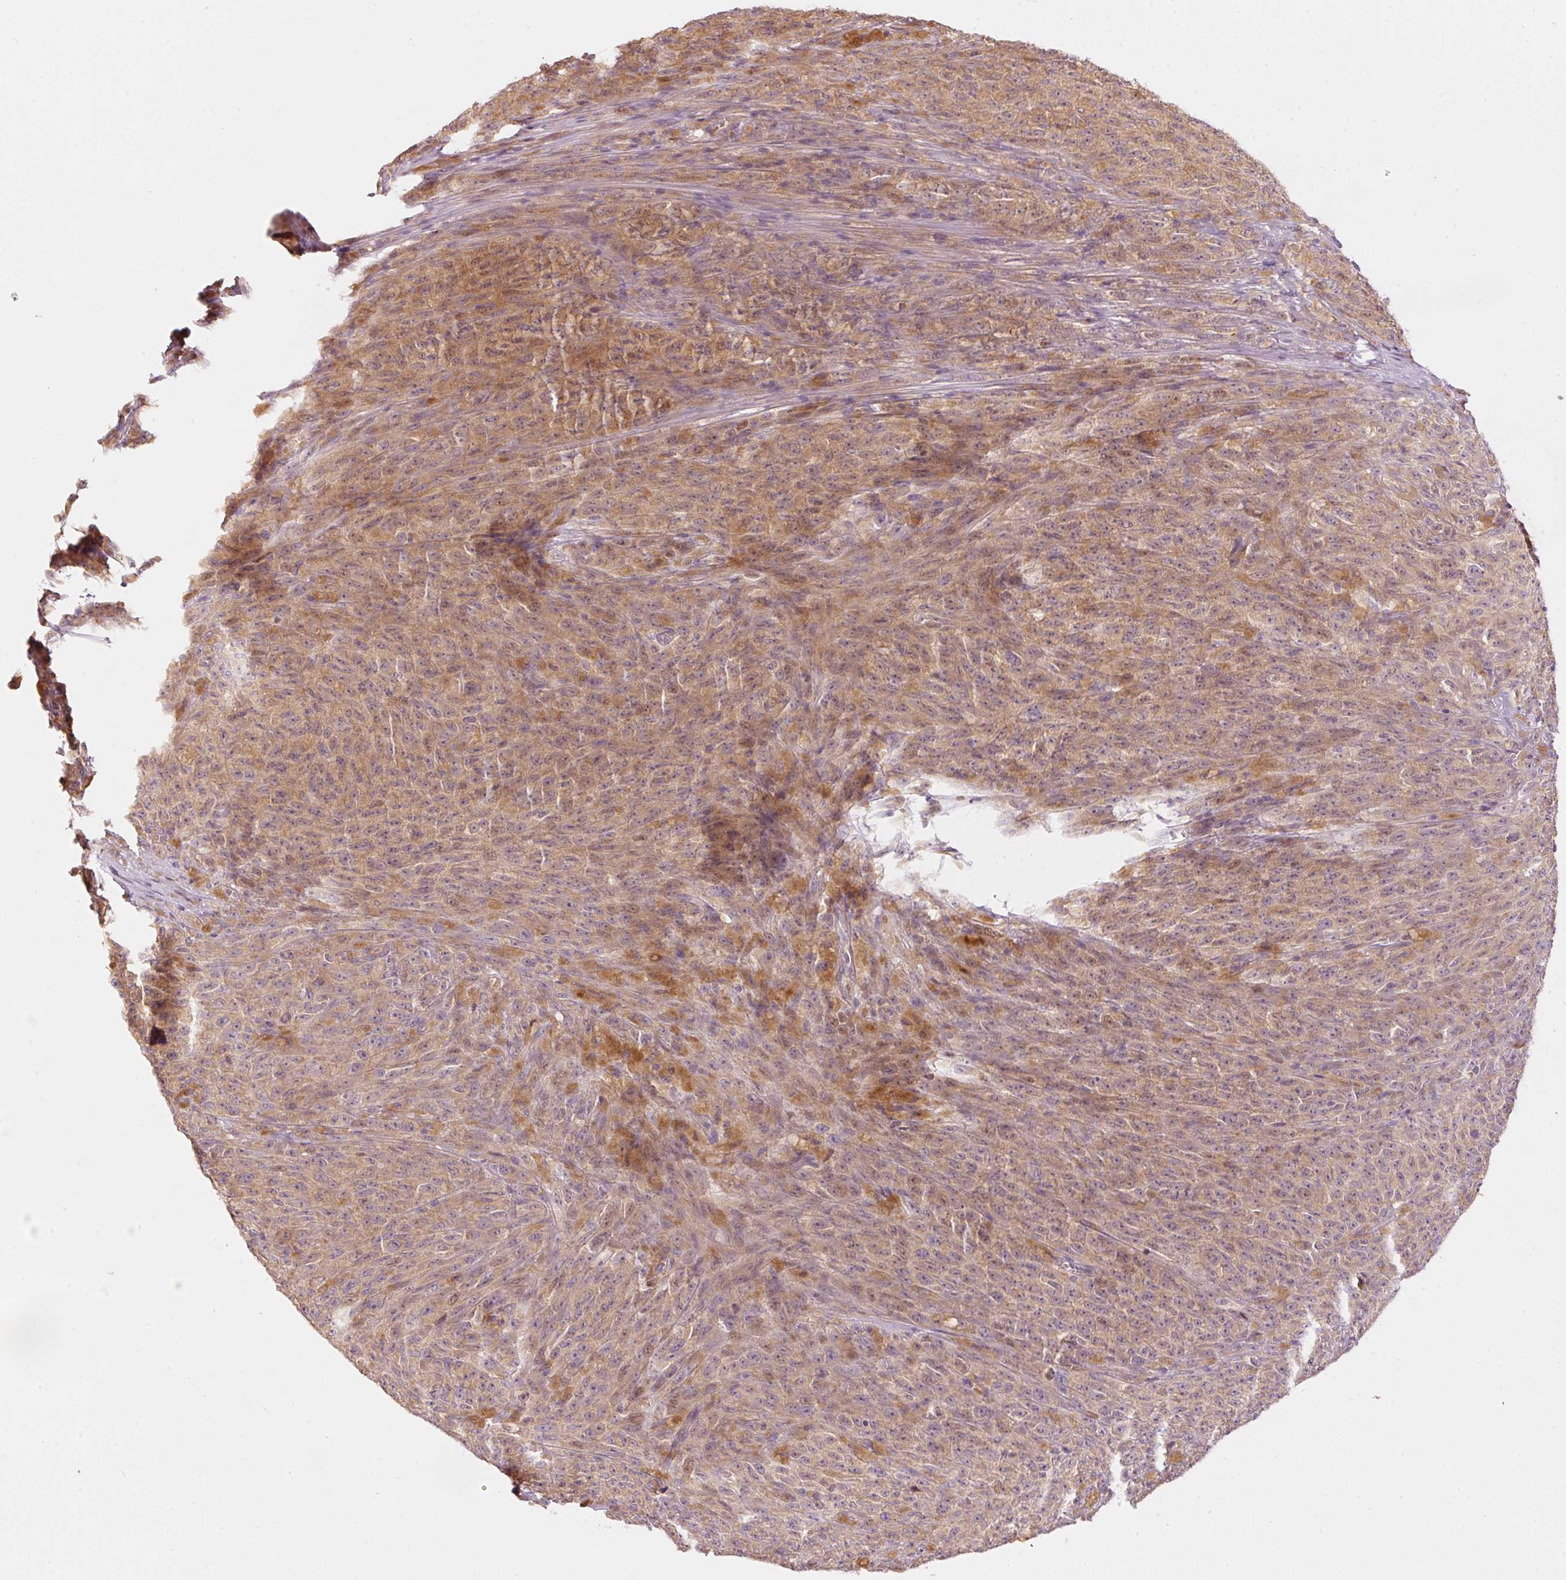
{"staining": {"intensity": "moderate", "quantity": "25%-75%", "location": "cytoplasmic/membranous"}, "tissue": "melanoma", "cell_type": "Tumor cells", "image_type": "cancer", "snomed": [{"axis": "morphology", "description": "Malignant melanoma, NOS"}, {"axis": "topography", "description": "Skin"}], "caption": "Tumor cells exhibit medium levels of moderate cytoplasmic/membranous positivity in about 25%-75% of cells in malignant melanoma.", "gene": "MAP10", "patient": {"sex": "female", "age": 82}}